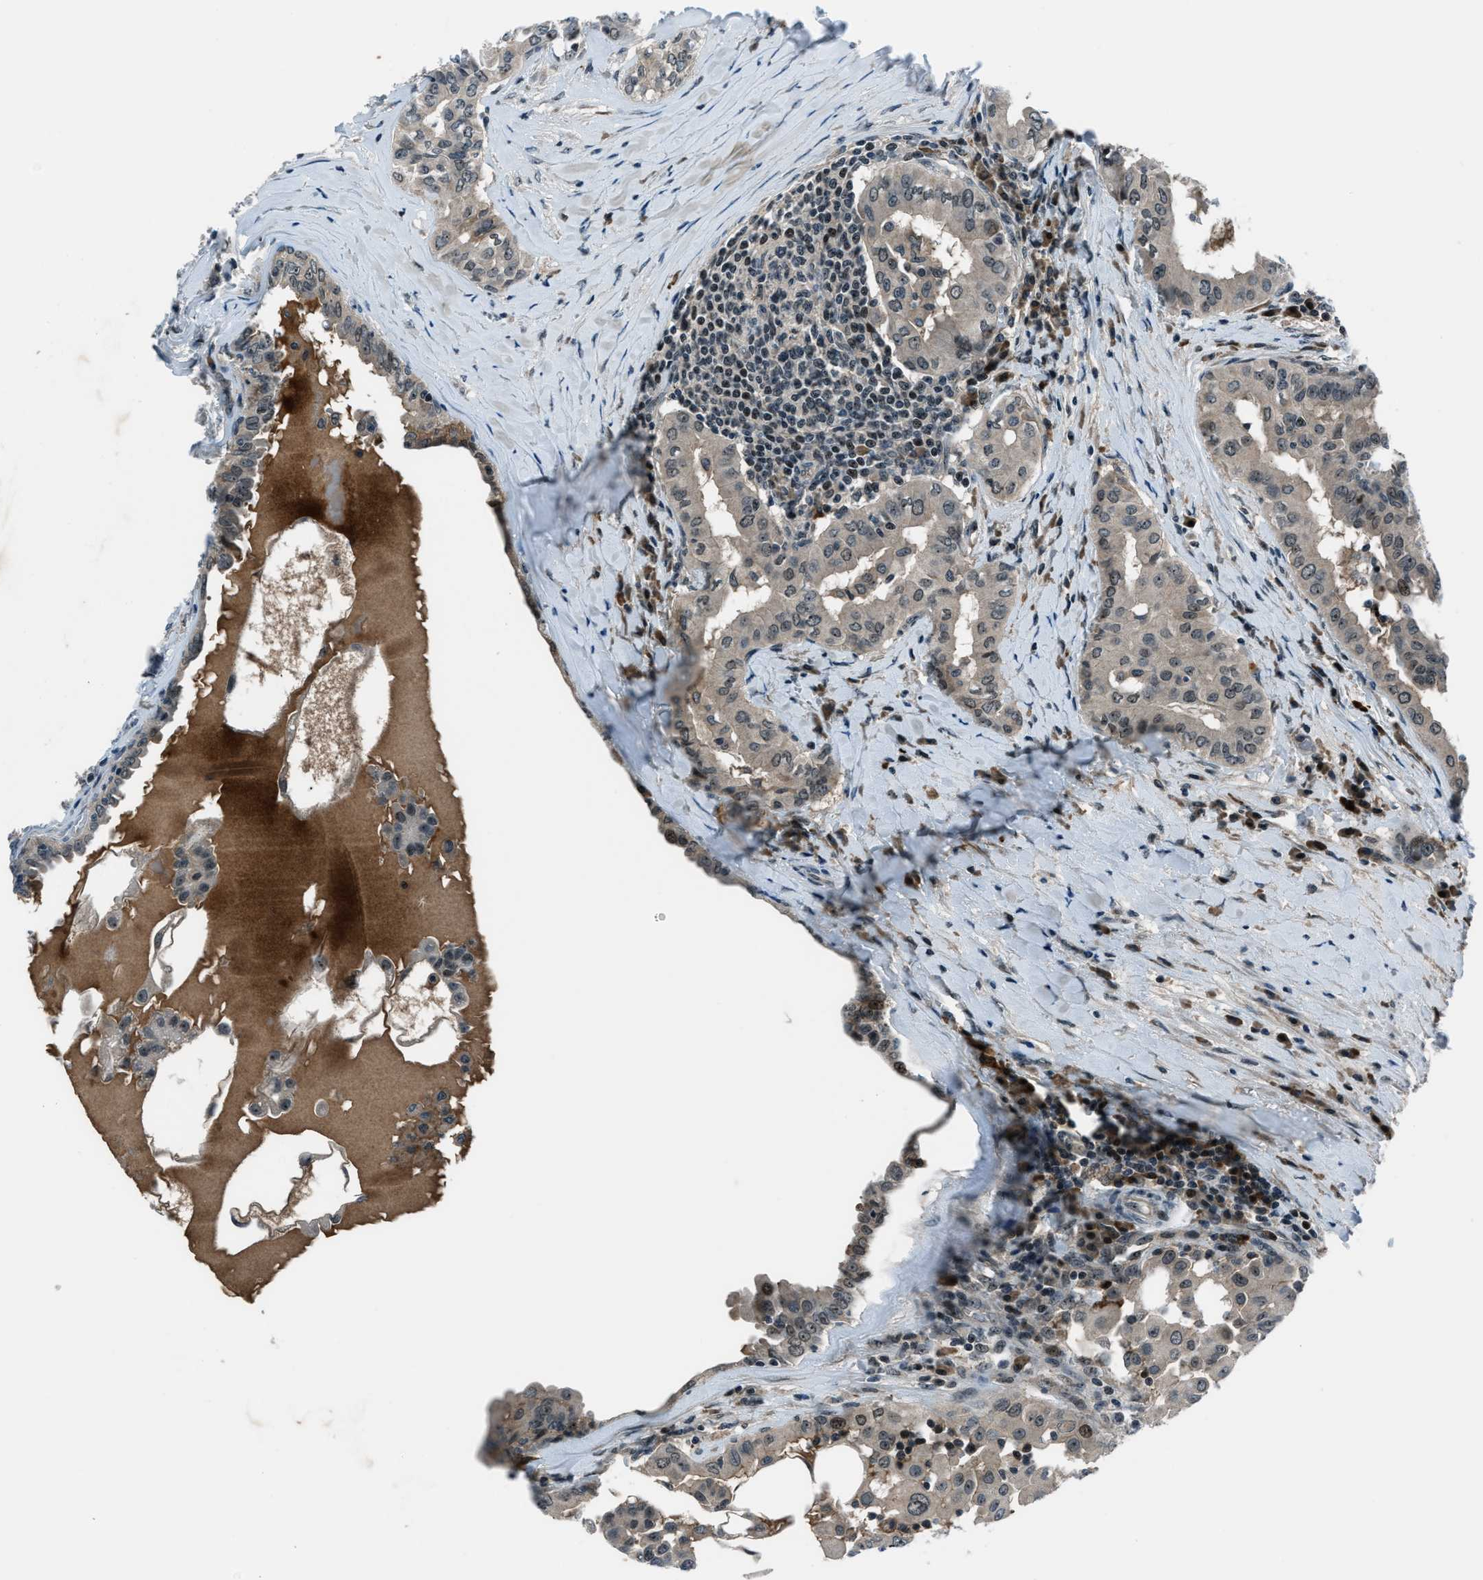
{"staining": {"intensity": "weak", "quantity": "<25%", "location": "cytoplasmic/membranous"}, "tissue": "thyroid cancer", "cell_type": "Tumor cells", "image_type": "cancer", "snomed": [{"axis": "morphology", "description": "Papillary adenocarcinoma, NOS"}, {"axis": "topography", "description": "Thyroid gland"}], "caption": "This photomicrograph is of thyroid cancer stained with immunohistochemistry (IHC) to label a protein in brown with the nuclei are counter-stained blue. There is no staining in tumor cells. The staining is performed using DAB (3,3'-diaminobenzidine) brown chromogen with nuclei counter-stained in using hematoxylin.", "gene": "ACTL9", "patient": {"sex": "male", "age": 33}}